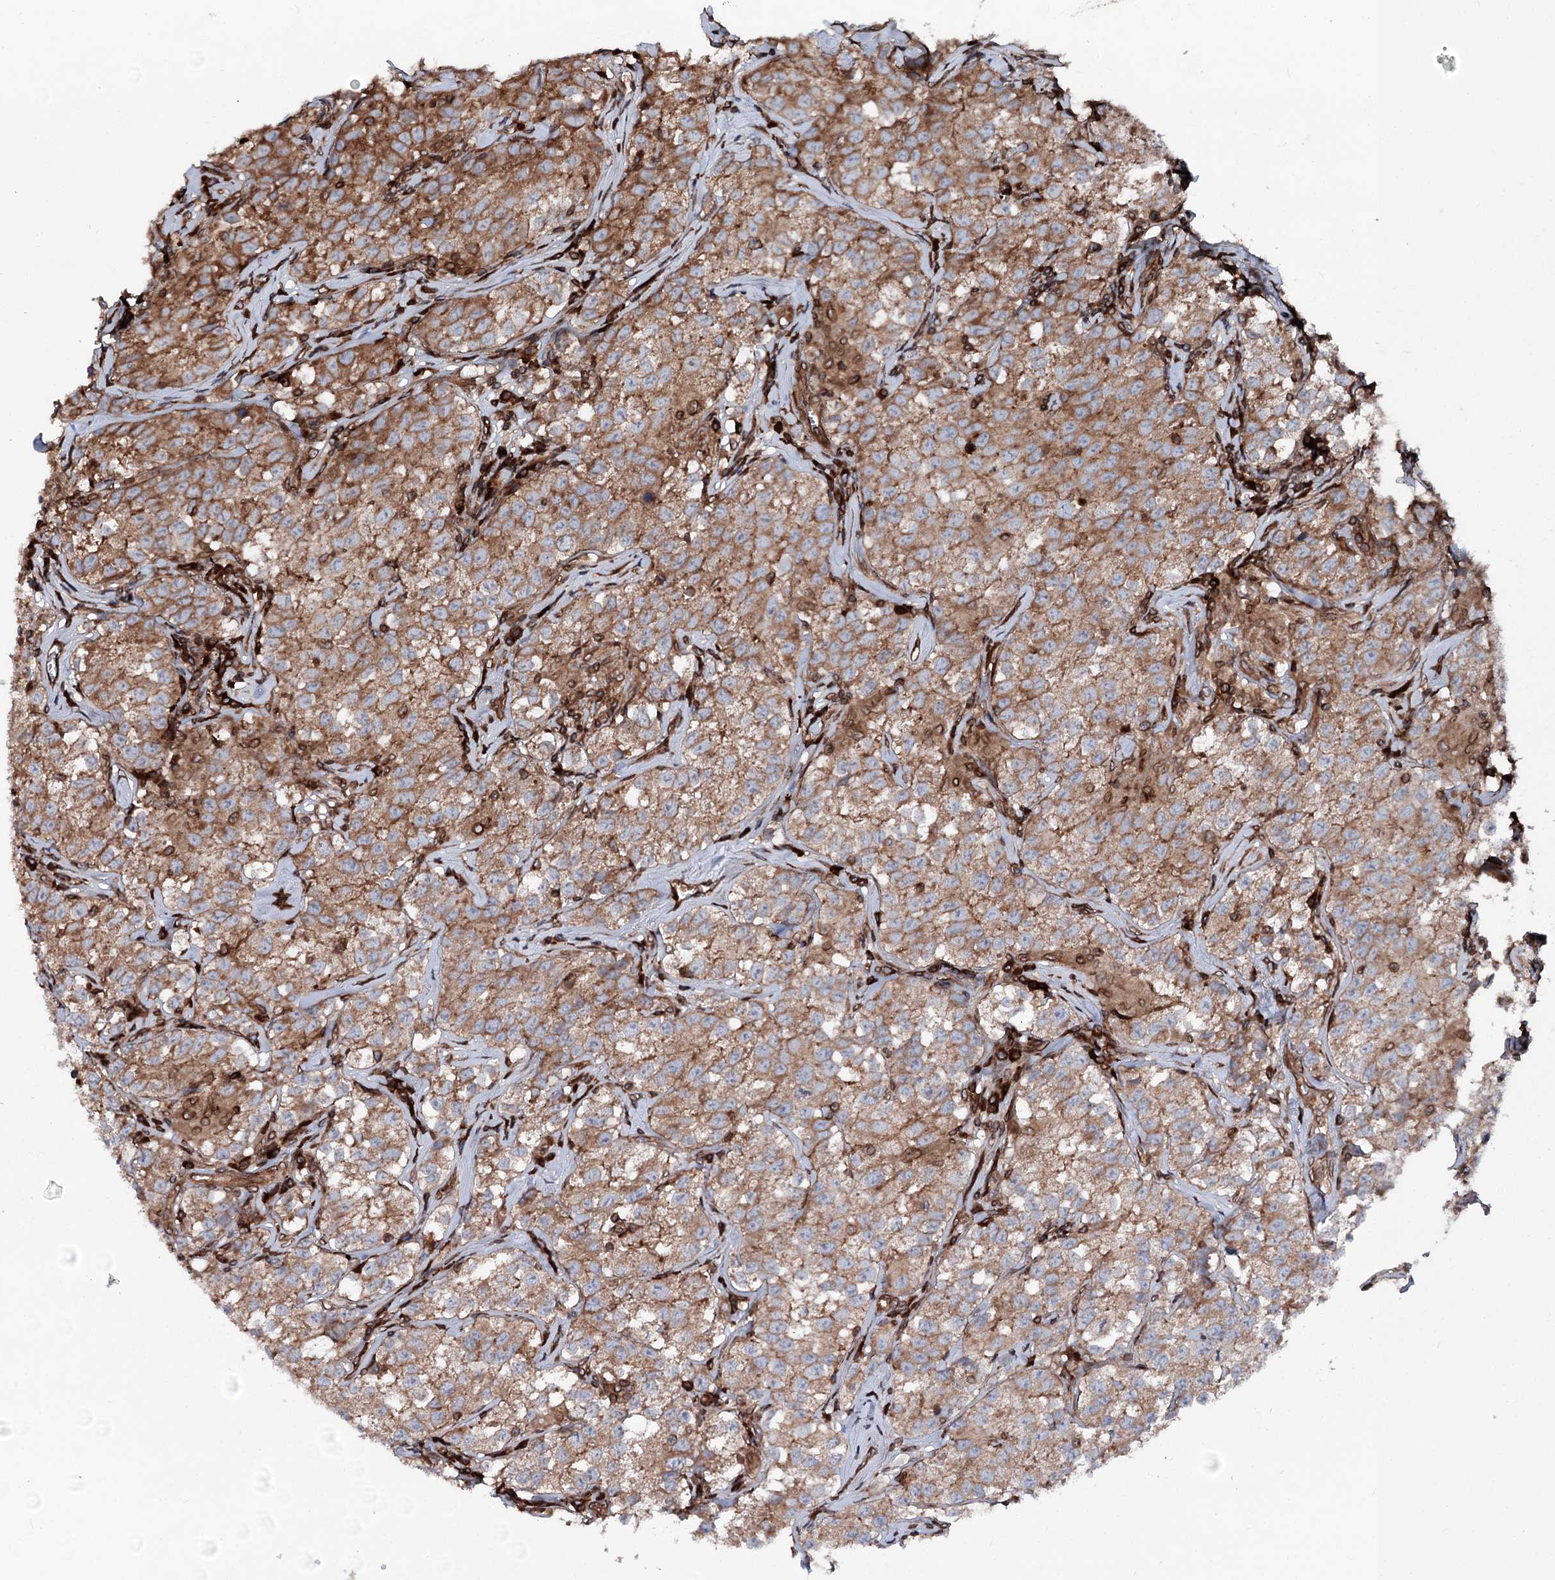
{"staining": {"intensity": "moderate", "quantity": ">75%", "location": "cytoplasmic/membranous"}, "tissue": "testis cancer", "cell_type": "Tumor cells", "image_type": "cancer", "snomed": [{"axis": "morphology", "description": "Seminoma, NOS"}, {"axis": "morphology", "description": "Carcinoma, Embryonal, NOS"}, {"axis": "topography", "description": "Testis"}], "caption": "Seminoma (testis) stained with a protein marker exhibits moderate staining in tumor cells.", "gene": "FGFR1OP2", "patient": {"sex": "male", "age": 43}}